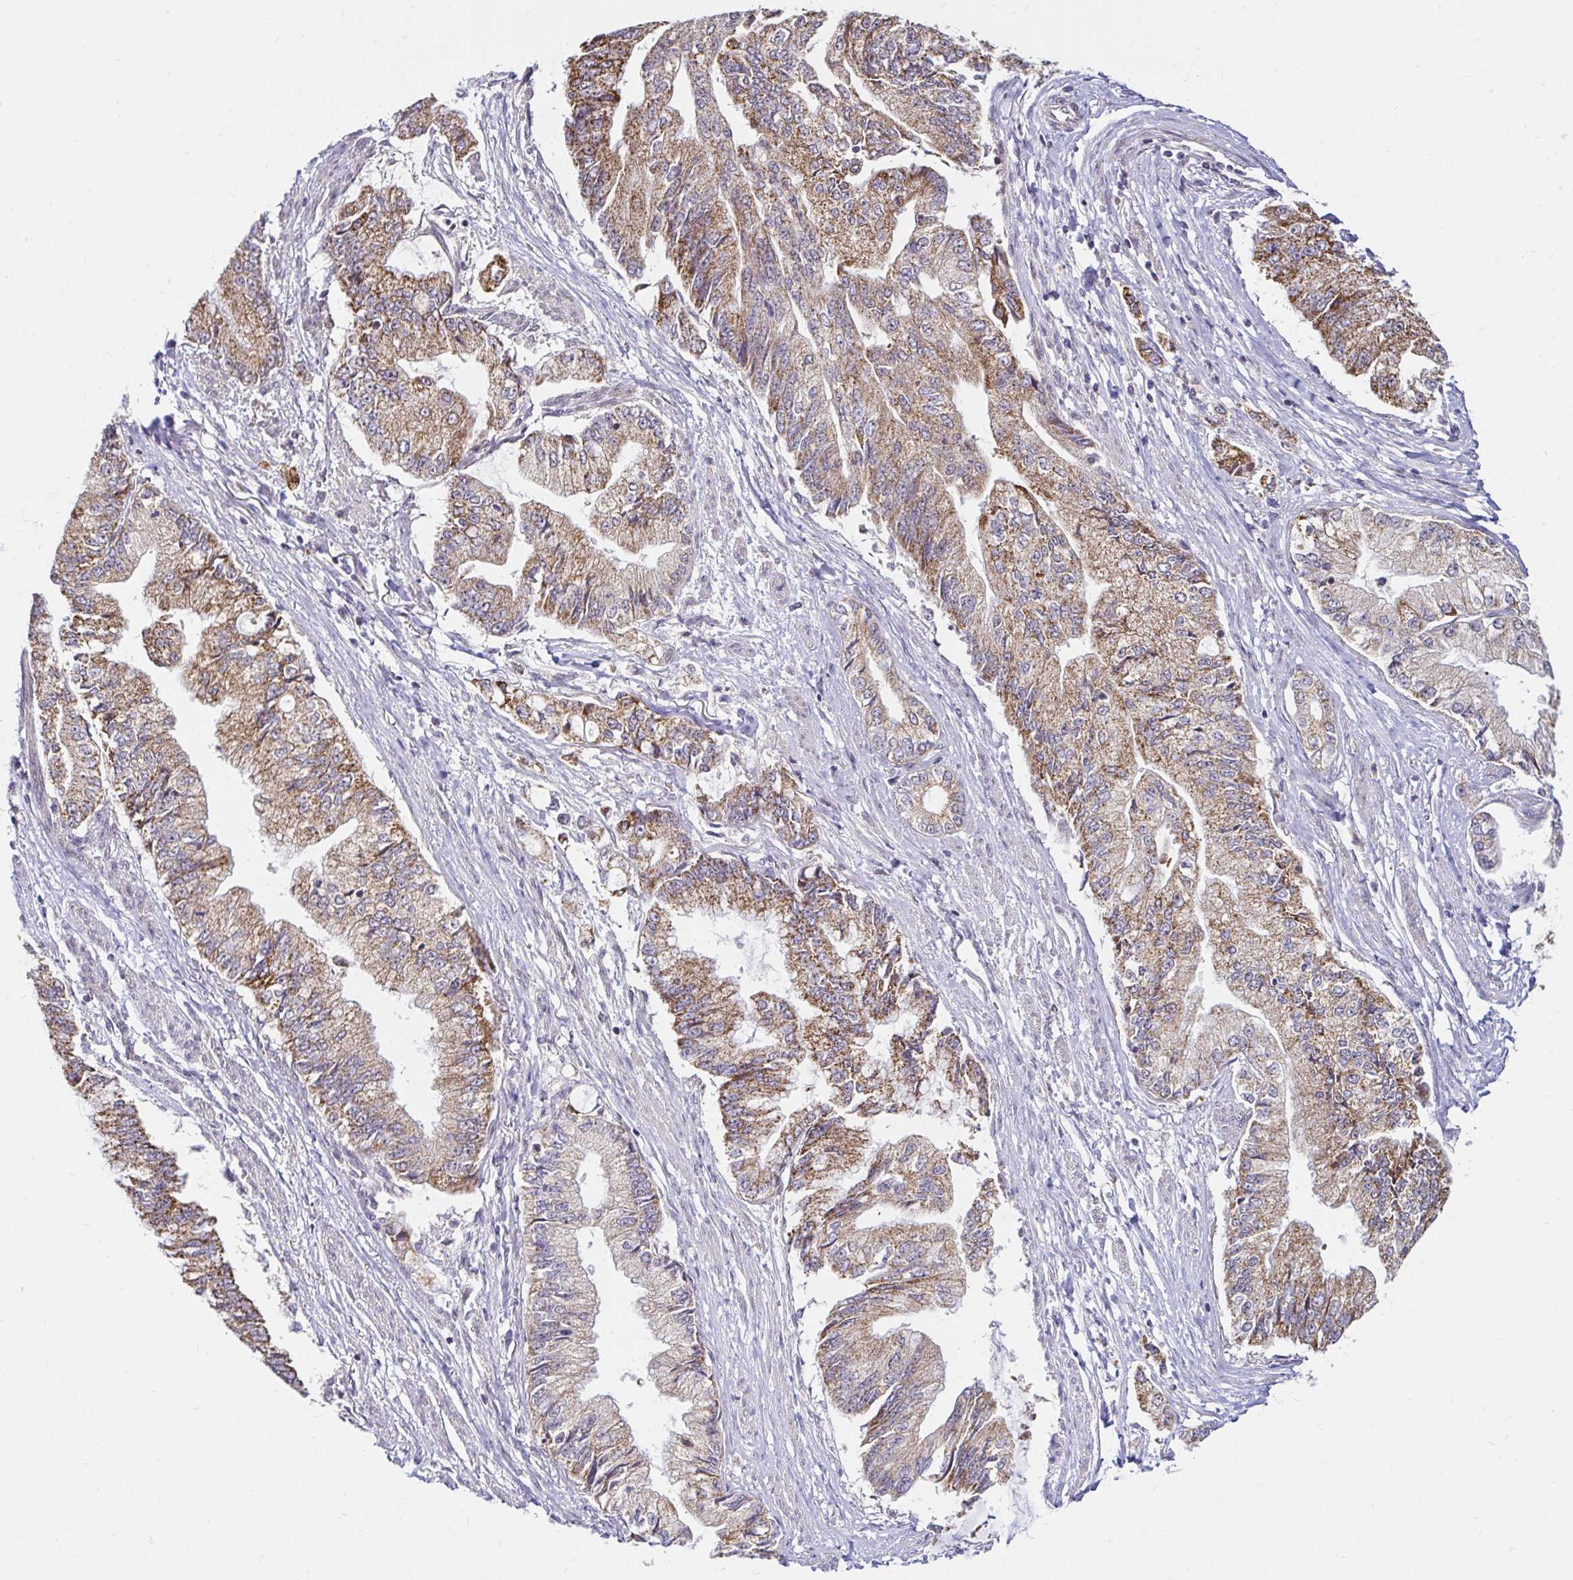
{"staining": {"intensity": "strong", "quantity": ">75%", "location": "cytoplasmic/membranous"}, "tissue": "stomach cancer", "cell_type": "Tumor cells", "image_type": "cancer", "snomed": [{"axis": "morphology", "description": "Adenocarcinoma, NOS"}, {"axis": "topography", "description": "Stomach, upper"}], "caption": "Strong cytoplasmic/membranous expression is seen in about >75% of tumor cells in adenocarcinoma (stomach).", "gene": "TIMM50", "patient": {"sex": "female", "age": 74}}